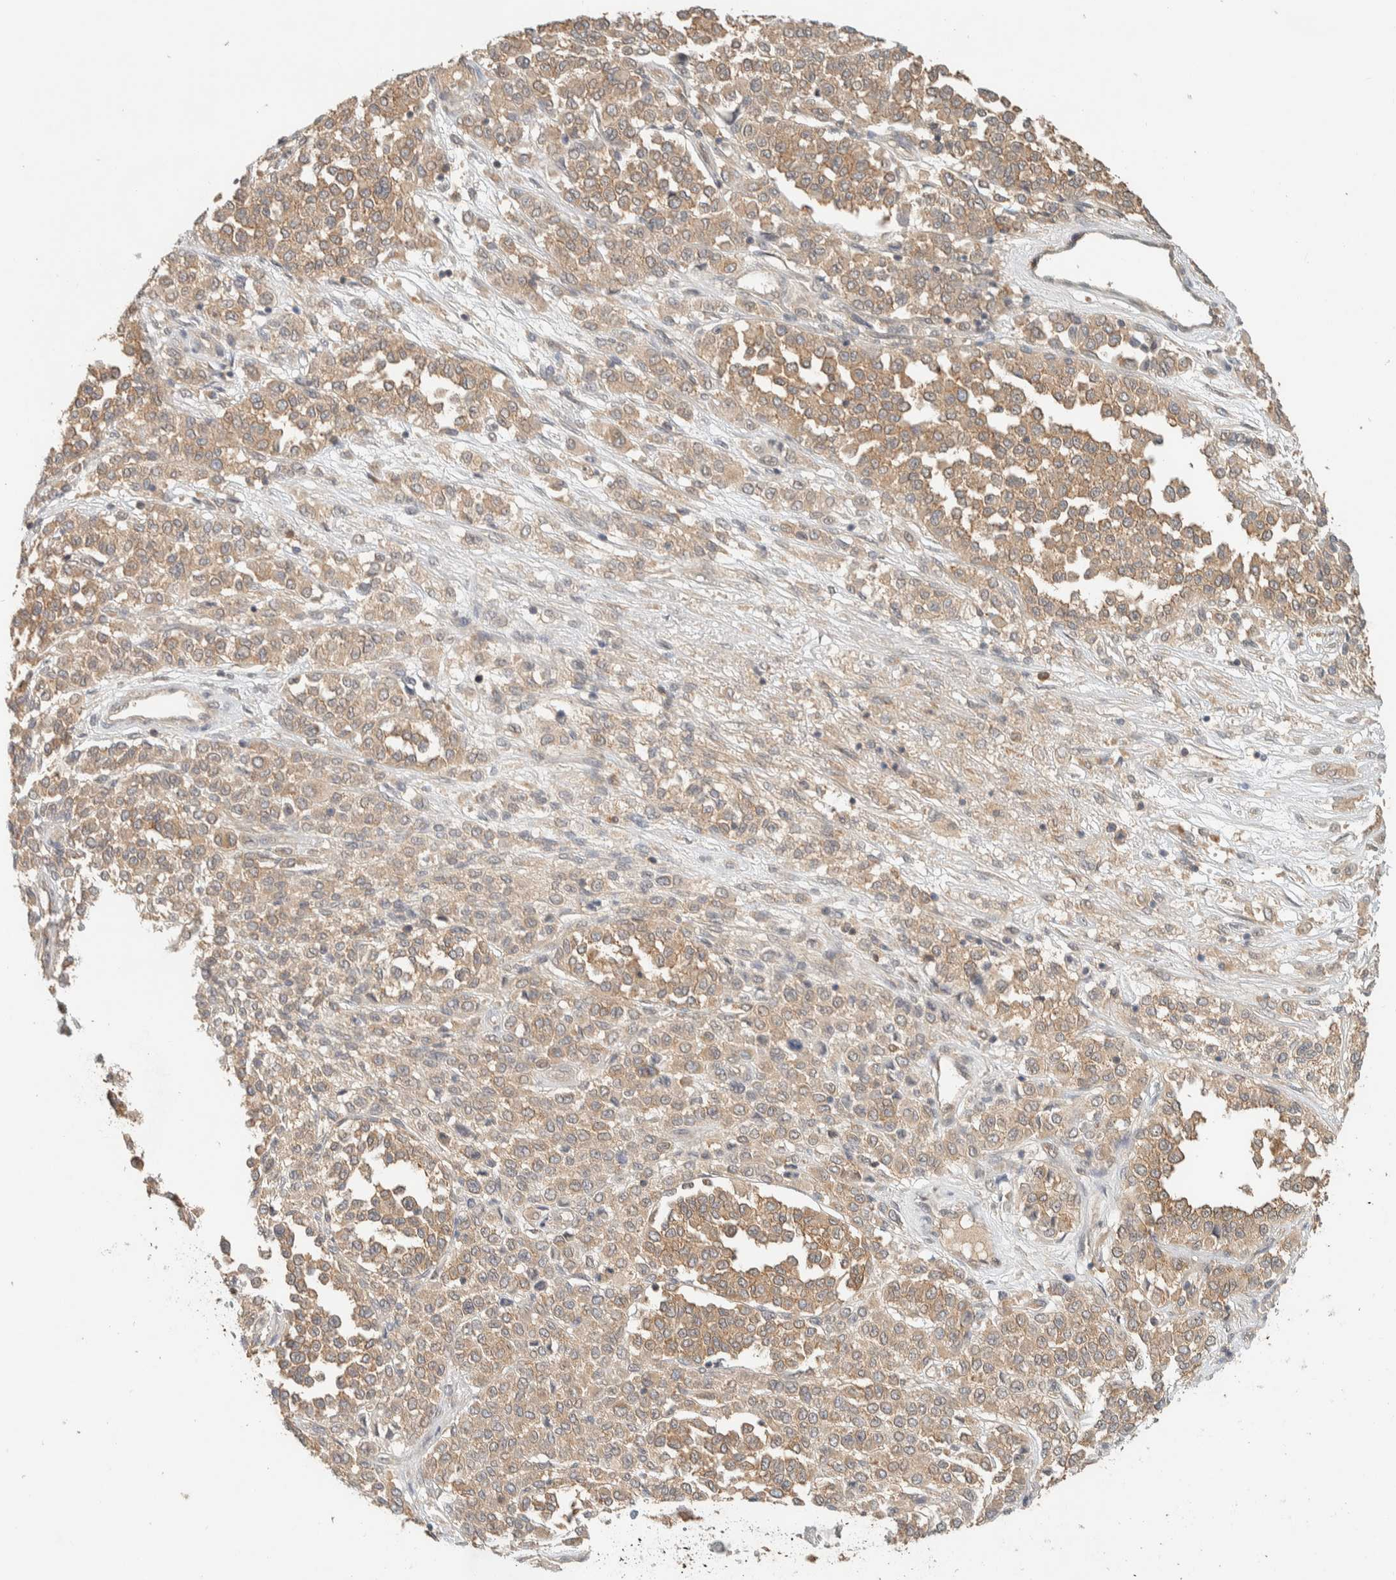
{"staining": {"intensity": "weak", "quantity": ">75%", "location": "cytoplasmic/membranous"}, "tissue": "melanoma", "cell_type": "Tumor cells", "image_type": "cancer", "snomed": [{"axis": "morphology", "description": "Malignant melanoma, Metastatic site"}, {"axis": "topography", "description": "Pancreas"}], "caption": "Brown immunohistochemical staining in malignant melanoma (metastatic site) displays weak cytoplasmic/membranous expression in about >75% of tumor cells.", "gene": "RAB11FIP1", "patient": {"sex": "female", "age": 30}}